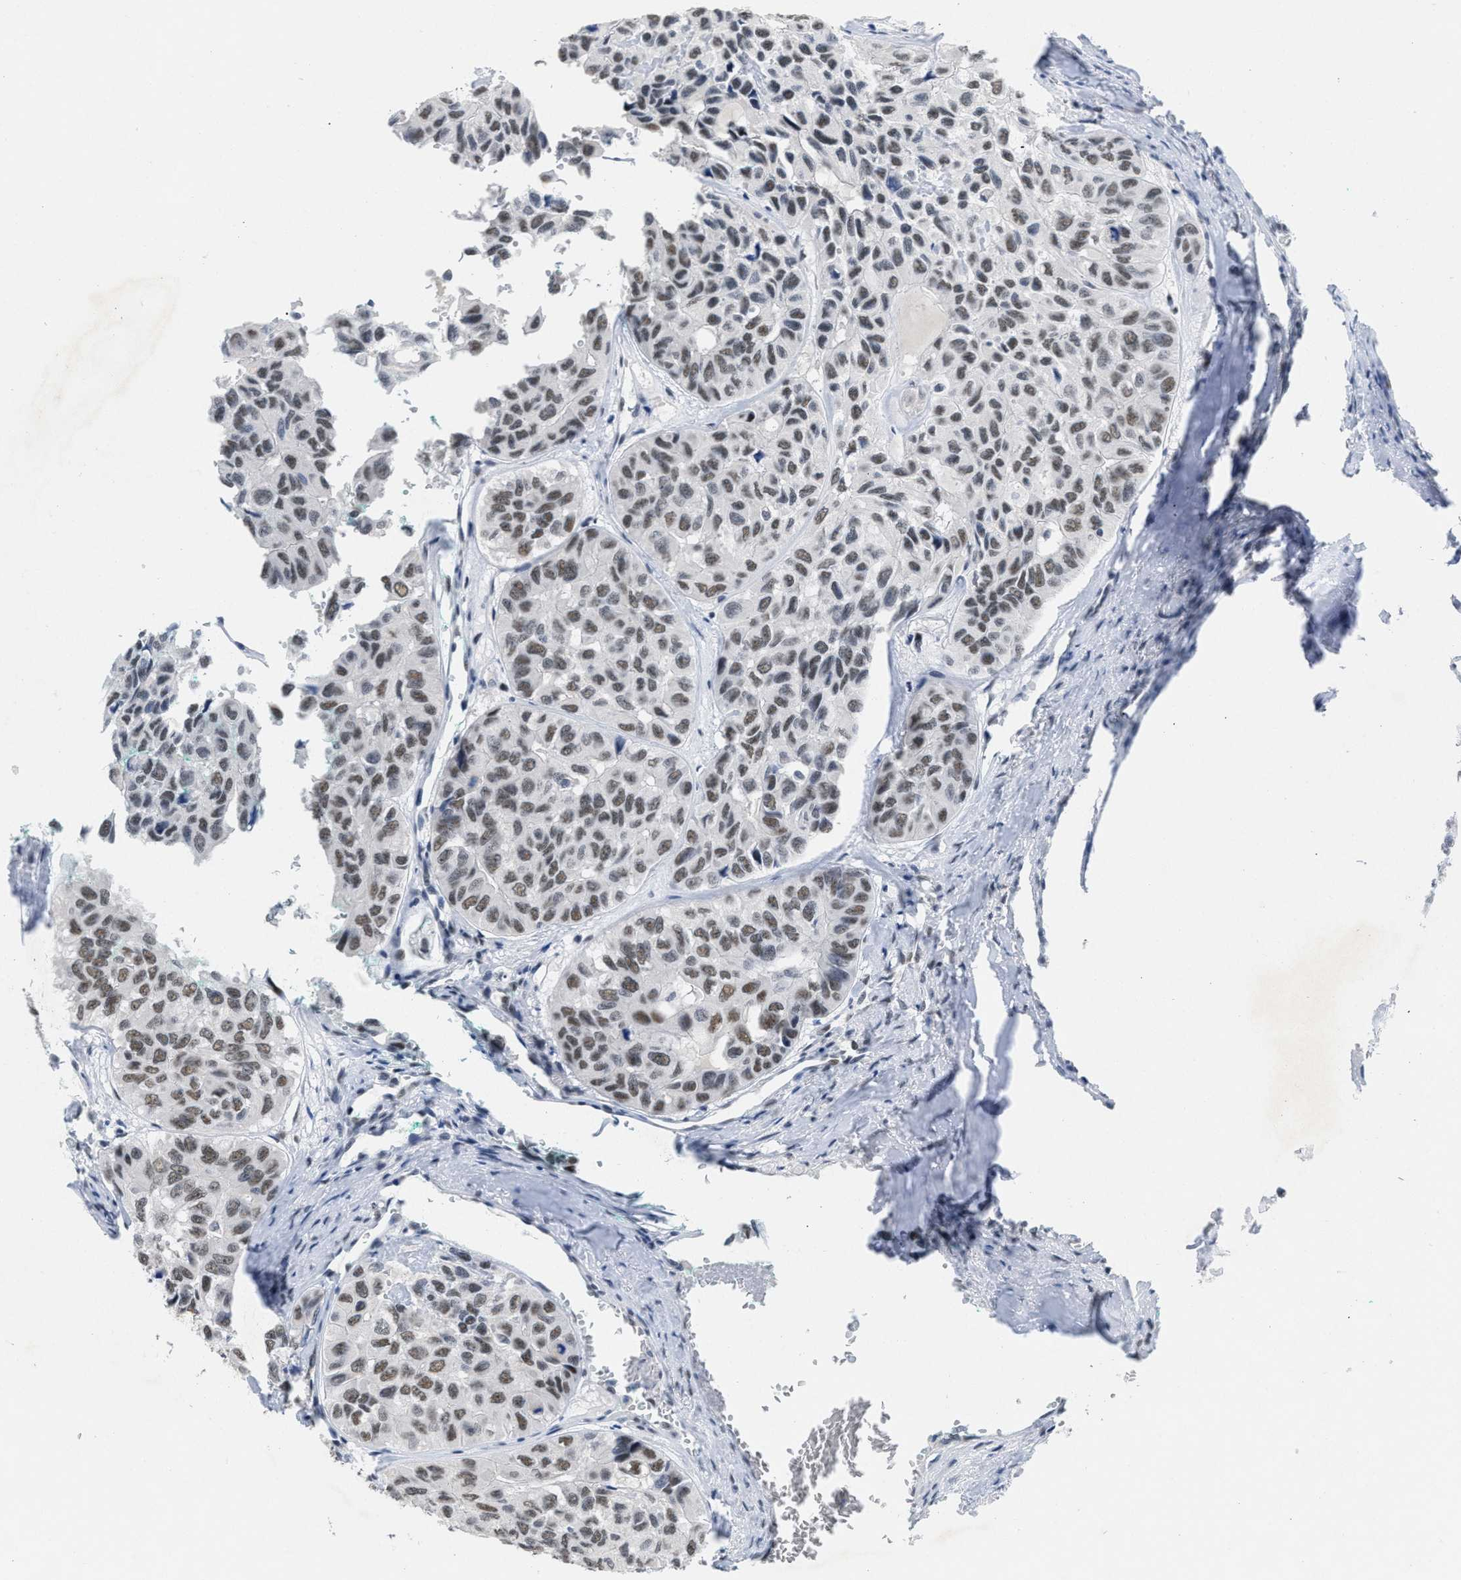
{"staining": {"intensity": "moderate", "quantity": ">75%", "location": "nuclear"}, "tissue": "head and neck cancer", "cell_type": "Tumor cells", "image_type": "cancer", "snomed": [{"axis": "morphology", "description": "Adenocarcinoma, NOS"}, {"axis": "topography", "description": "Salivary gland, NOS"}, {"axis": "topography", "description": "Head-Neck"}], "caption": "Immunohistochemical staining of human head and neck adenocarcinoma demonstrates medium levels of moderate nuclear protein staining in about >75% of tumor cells.", "gene": "GGNBP2", "patient": {"sex": "female", "age": 76}}